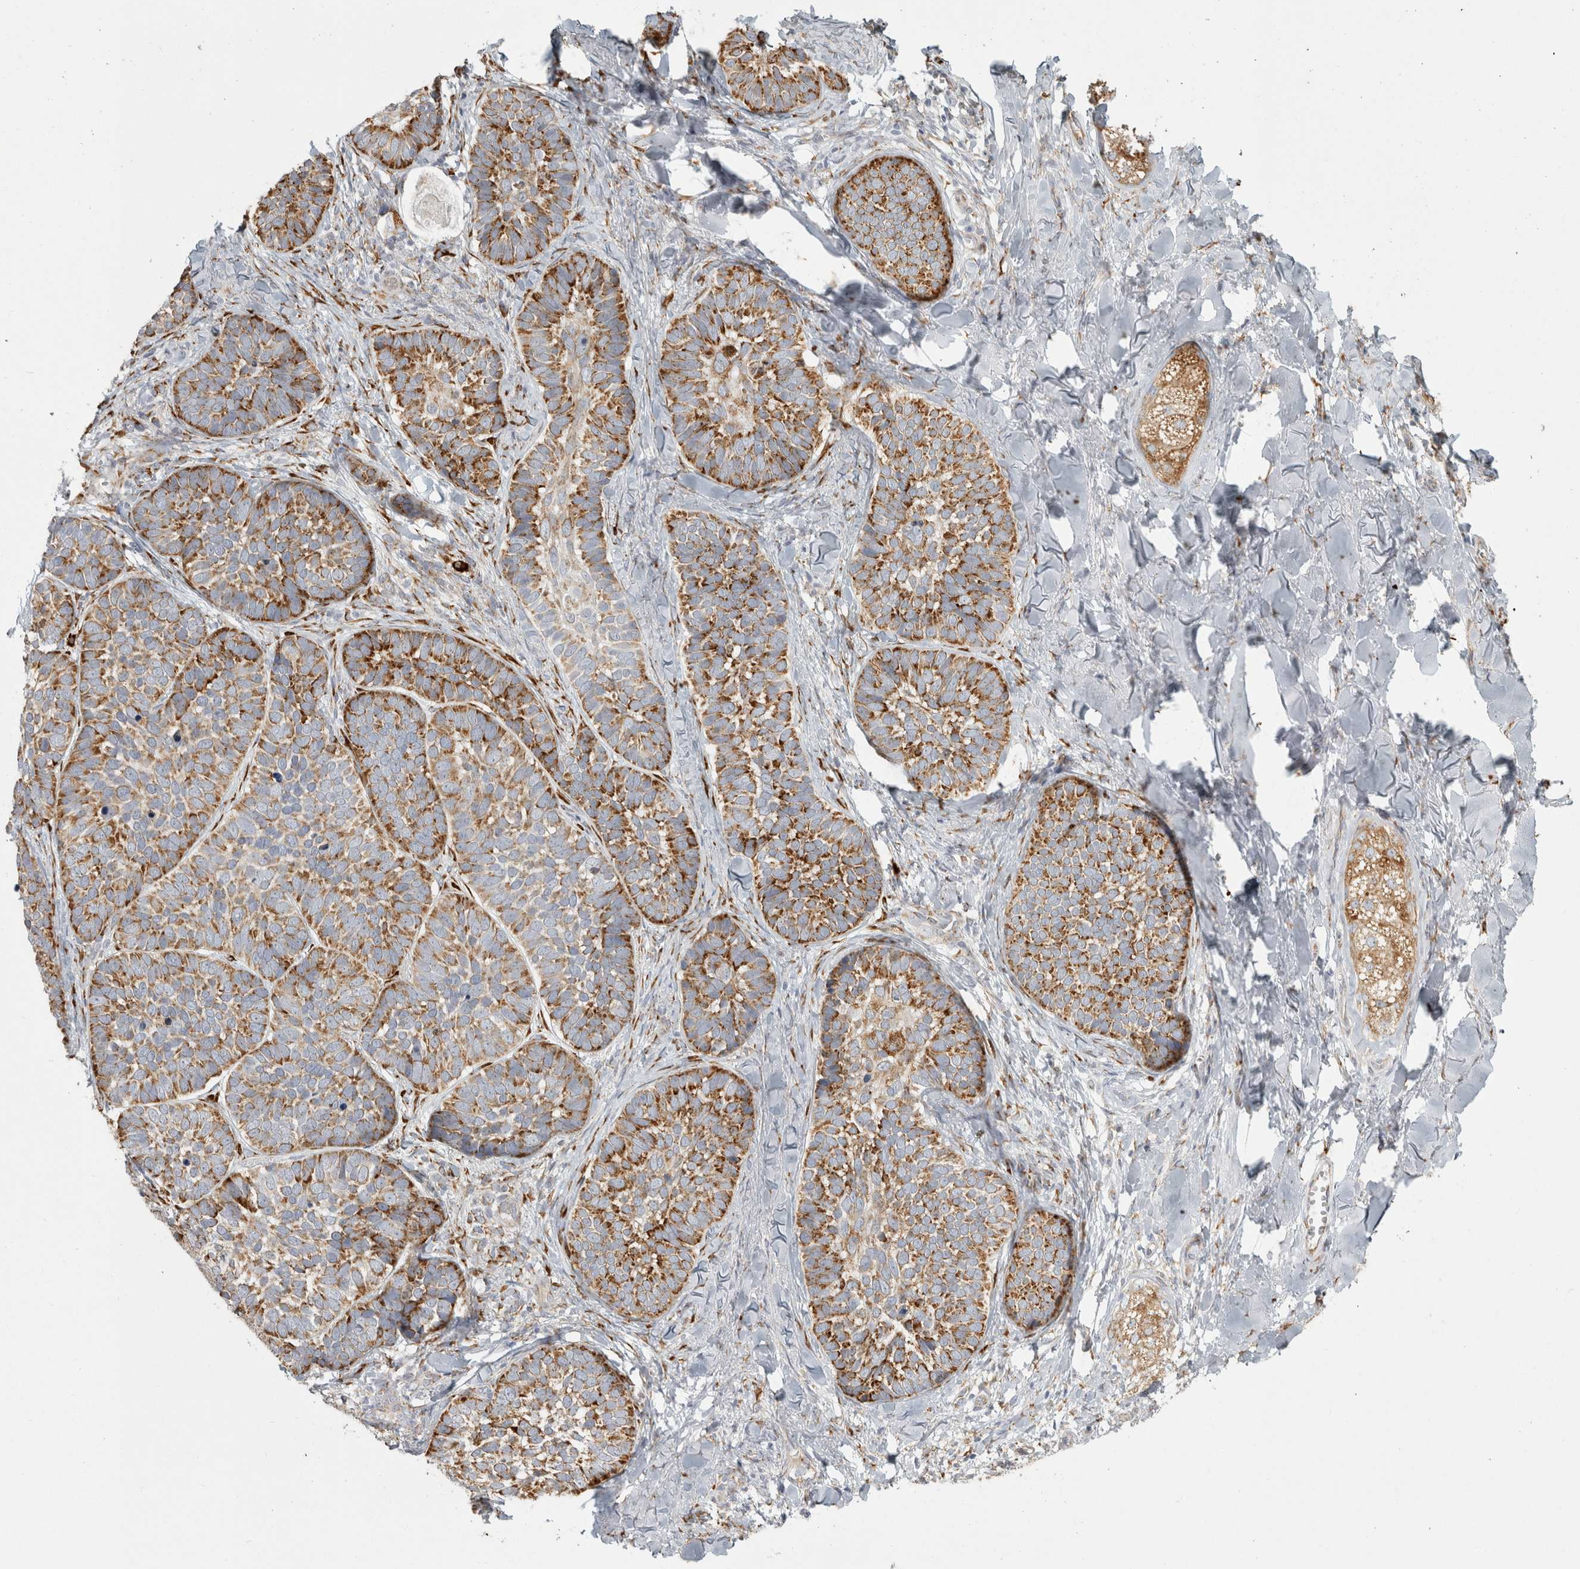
{"staining": {"intensity": "moderate", "quantity": ">75%", "location": "cytoplasmic/membranous"}, "tissue": "skin cancer", "cell_type": "Tumor cells", "image_type": "cancer", "snomed": [{"axis": "morphology", "description": "Basal cell carcinoma"}, {"axis": "topography", "description": "Skin"}], "caption": "This micrograph exhibits skin basal cell carcinoma stained with immunohistochemistry (IHC) to label a protein in brown. The cytoplasmic/membranous of tumor cells show moderate positivity for the protein. Nuclei are counter-stained blue.", "gene": "OSTN", "patient": {"sex": "male", "age": 62}}